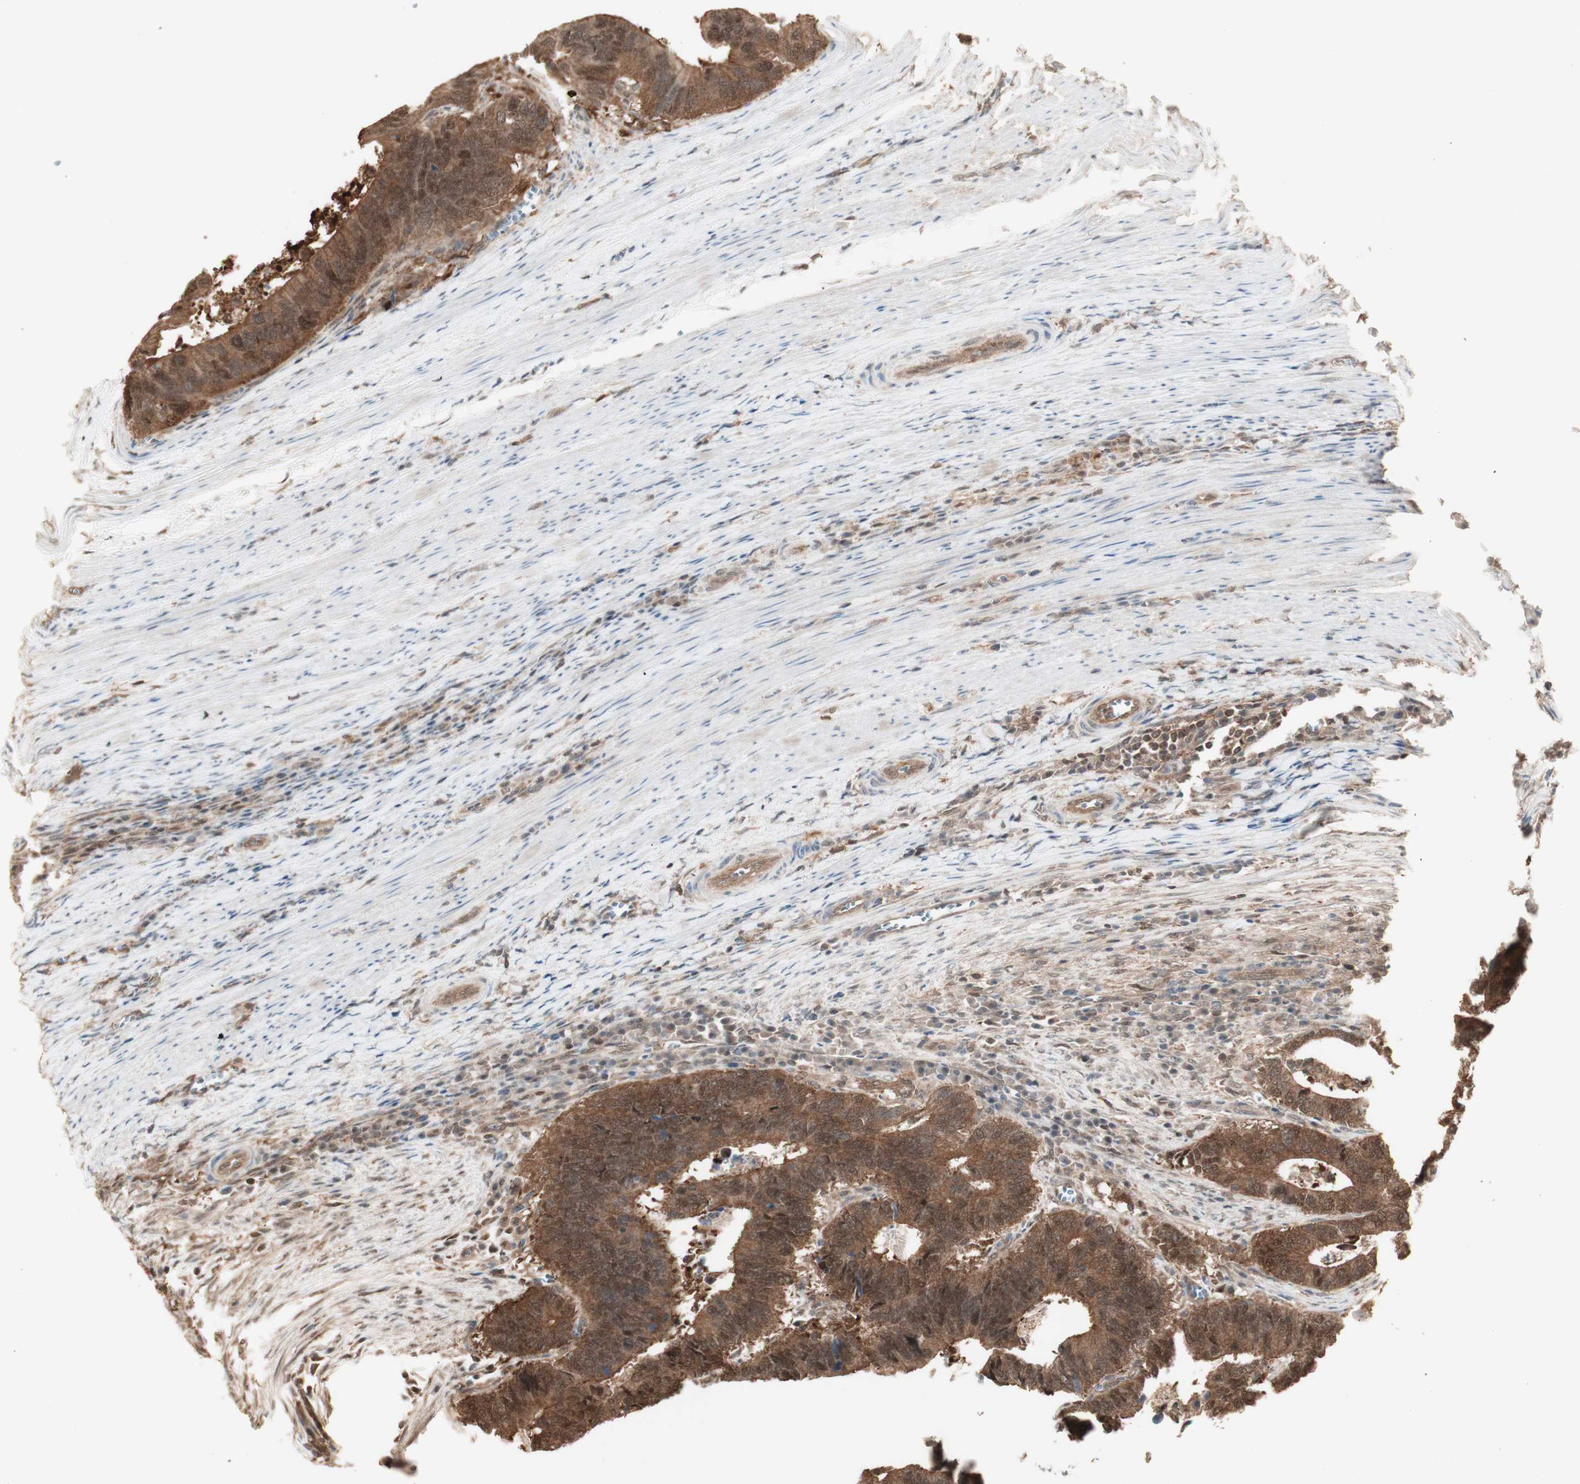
{"staining": {"intensity": "moderate", "quantity": ">75%", "location": "cytoplasmic/membranous,nuclear"}, "tissue": "colorectal cancer", "cell_type": "Tumor cells", "image_type": "cancer", "snomed": [{"axis": "morphology", "description": "Adenocarcinoma, NOS"}, {"axis": "topography", "description": "Colon"}], "caption": "Immunohistochemistry micrograph of neoplastic tissue: colorectal cancer (adenocarcinoma) stained using immunohistochemistry (IHC) displays medium levels of moderate protein expression localized specifically in the cytoplasmic/membranous and nuclear of tumor cells, appearing as a cytoplasmic/membranous and nuclear brown color.", "gene": "YWHAB", "patient": {"sex": "male", "age": 72}}